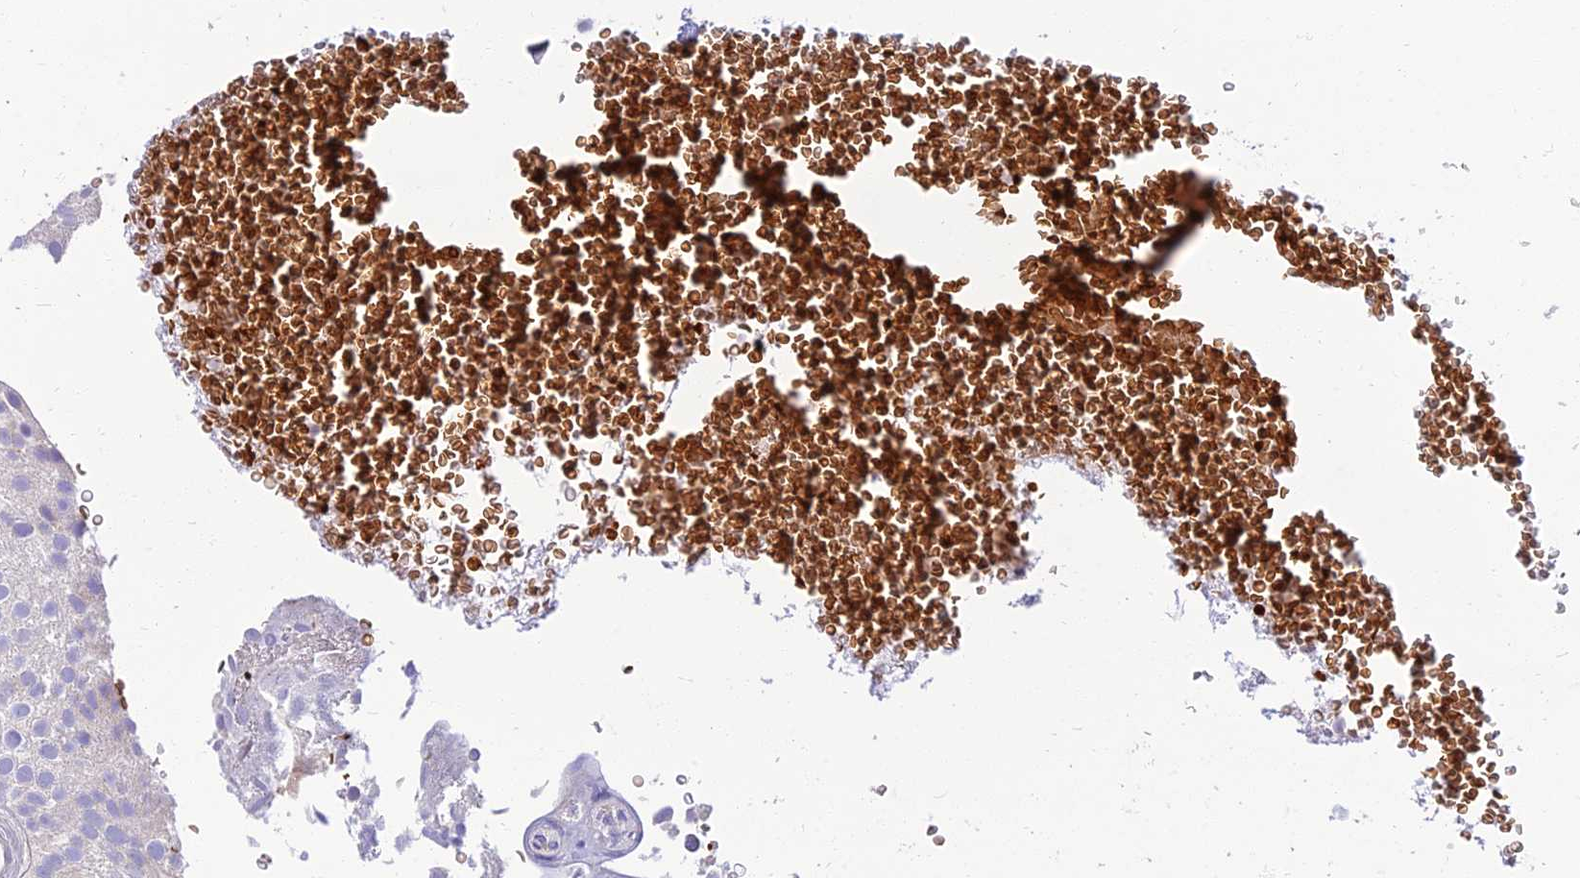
{"staining": {"intensity": "negative", "quantity": "none", "location": "none"}, "tissue": "urothelial cancer", "cell_type": "Tumor cells", "image_type": "cancer", "snomed": [{"axis": "morphology", "description": "Urothelial carcinoma, Low grade"}, {"axis": "topography", "description": "Urinary bladder"}], "caption": "A high-resolution photomicrograph shows IHC staining of urothelial cancer, which demonstrates no significant expression in tumor cells. (DAB immunohistochemistry (IHC) visualized using brightfield microscopy, high magnification).", "gene": "CLIP4", "patient": {"sex": "male", "age": 78}}